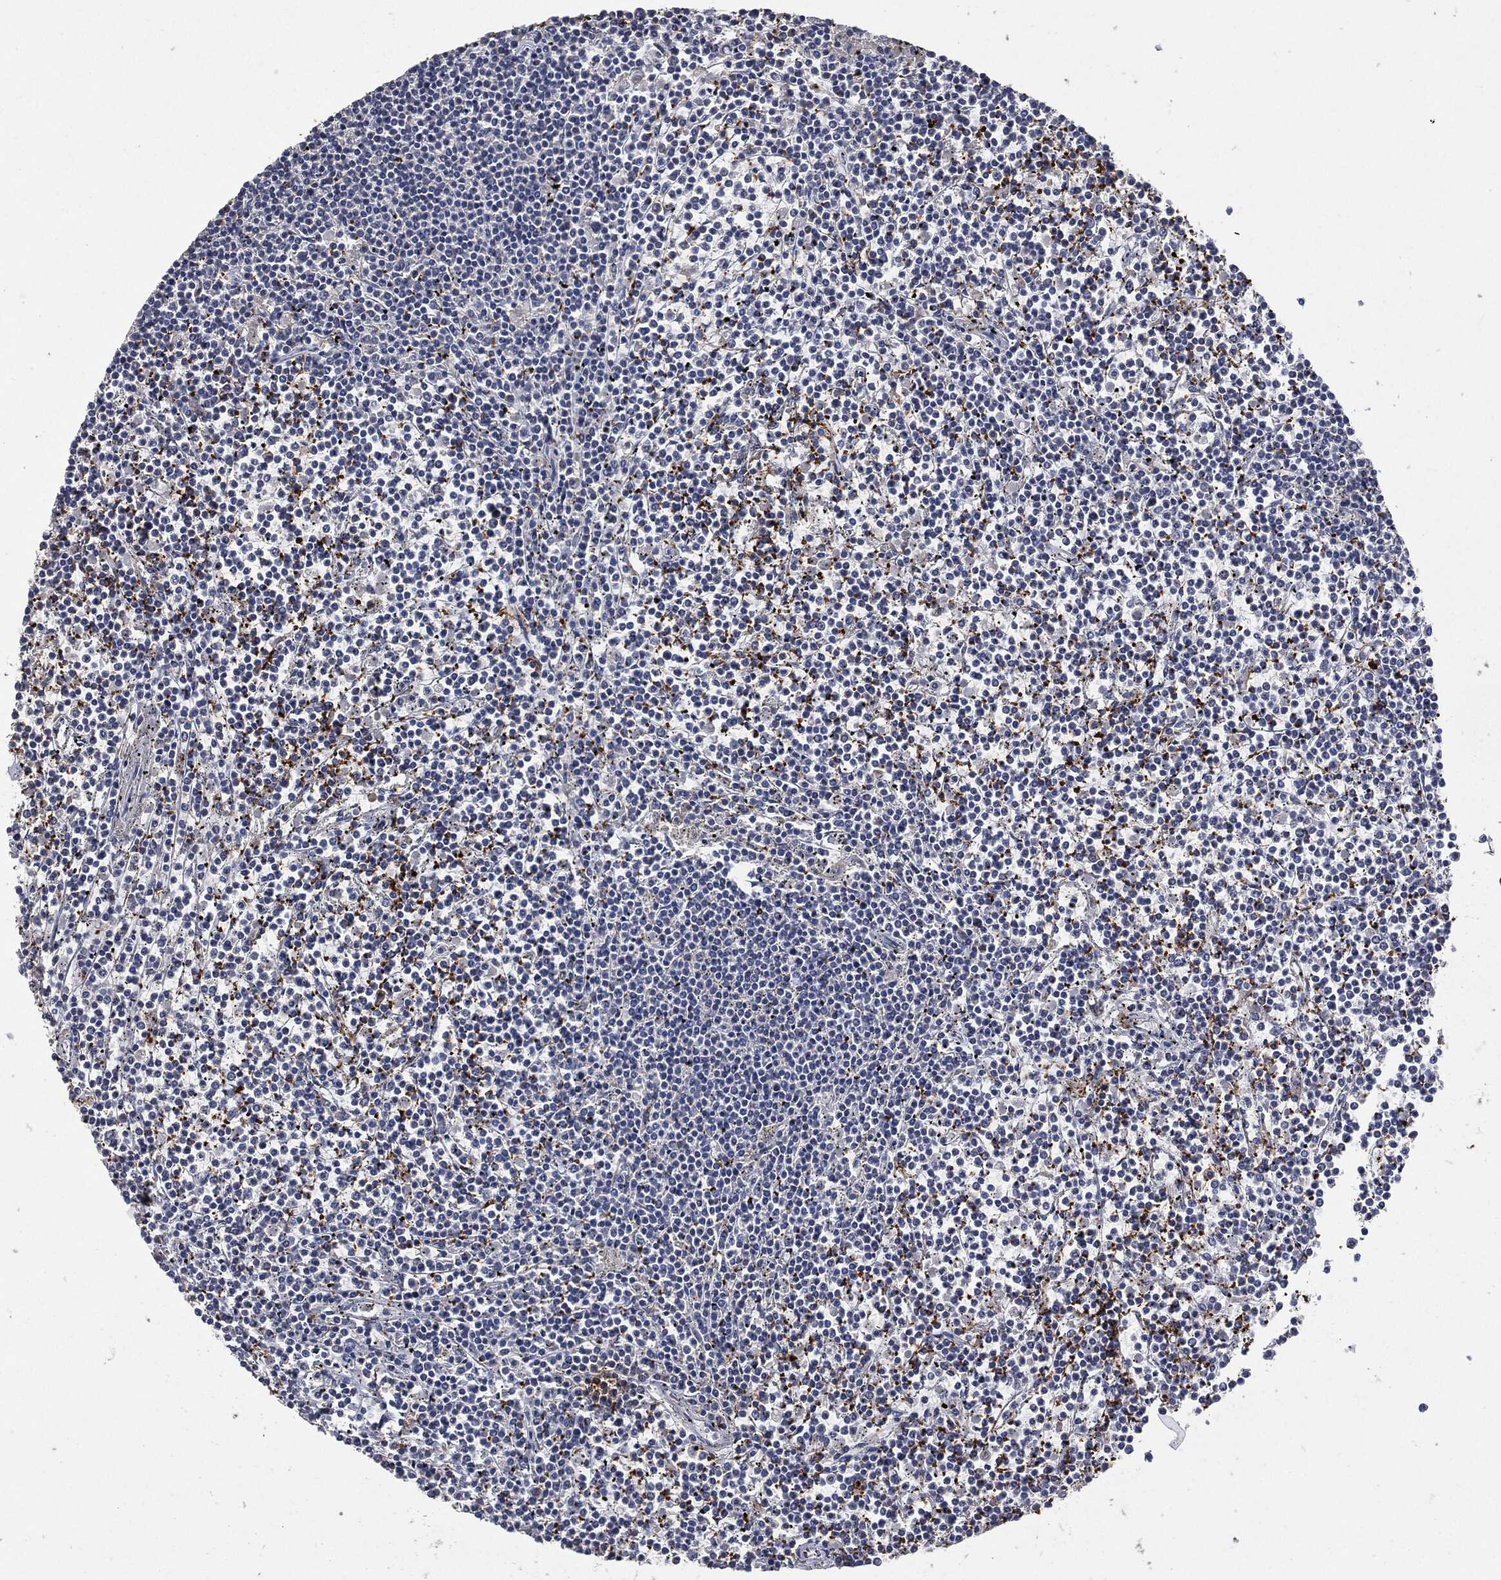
{"staining": {"intensity": "negative", "quantity": "none", "location": "none"}, "tissue": "lymphoma", "cell_type": "Tumor cells", "image_type": "cancer", "snomed": [{"axis": "morphology", "description": "Malignant lymphoma, non-Hodgkin's type, Low grade"}, {"axis": "topography", "description": "Spleen"}], "caption": "The image demonstrates no significant expression in tumor cells of lymphoma.", "gene": "CD33", "patient": {"sex": "female", "age": 19}}